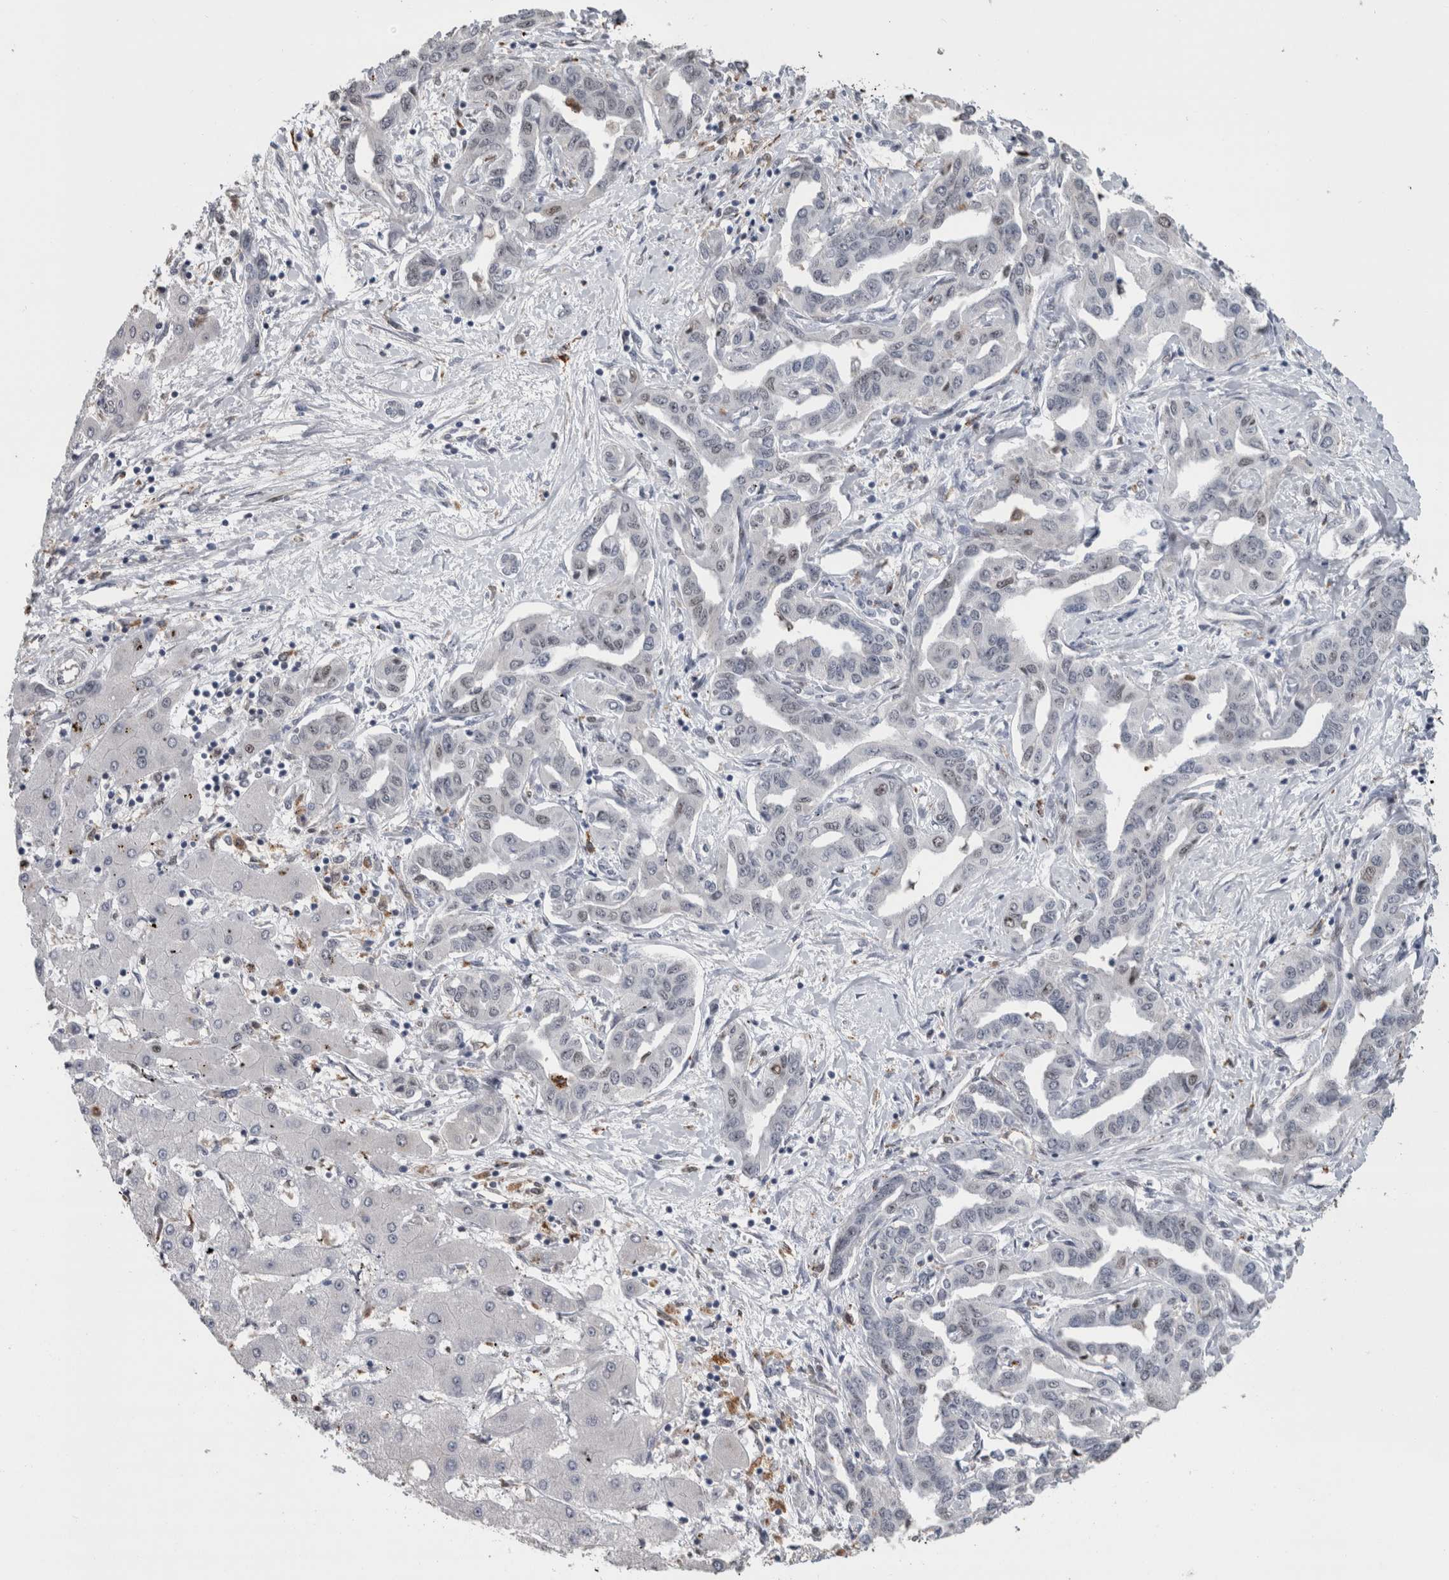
{"staining": {"intensity": "negative", "quantity": "none", "location": "none"}, "tissue": "liver cancer", "cell_type": "Tumor cells", "image_type": "cancer", "snomed": [{"axis": "morphology", "description": "Cholangiocarcinoma"}, {"axis": "topography", "description": "Liver"}], "caption": "Immunohistochemistry of human liver cancer (cholangiocarcinoma) demonstrates no positivity in tumor cells.", "gene": "POLD2", "patient": {"sex": "male", "age": 59}}